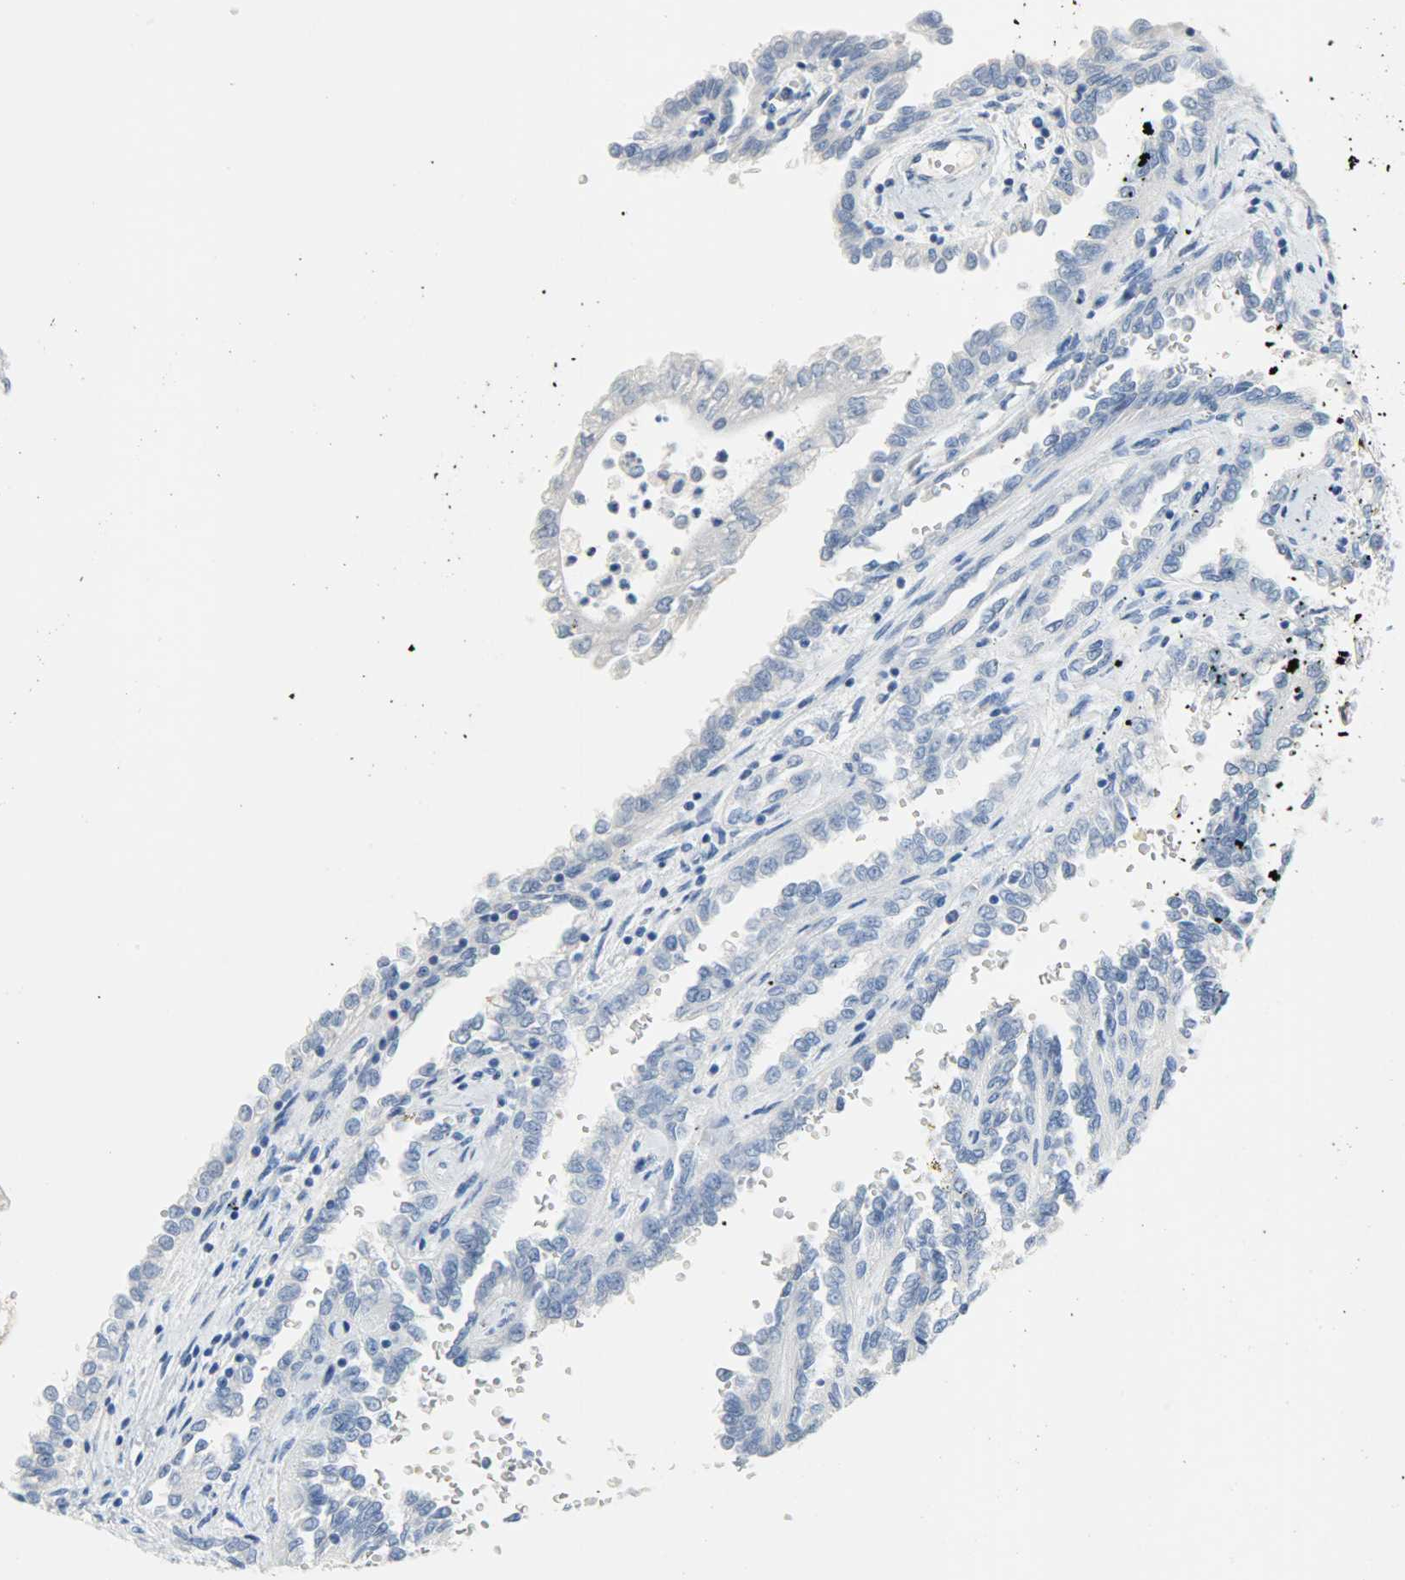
{"staining": {"intensity": "negative", "quantity": "none", "location": "none"}, "tissue": "renal cancer", "cell_type": "Tumor cells", "image_type": "cancer", "snomed": [{"axis": "morphology", "description": "Inflammation, NOS"}, {"axis": "morphology", "description": "Adenocarcinoma, NOS"}, {"axis": "topography", "description": "Kidney"}], "caption": "Renal adenocarcinoma was stained to show a protein in brown. There is no significant positivity in tumor cells. Nuclei are stained in blue.", "gene": "CA3", "patient": {"sex": "male", "age": 68}}